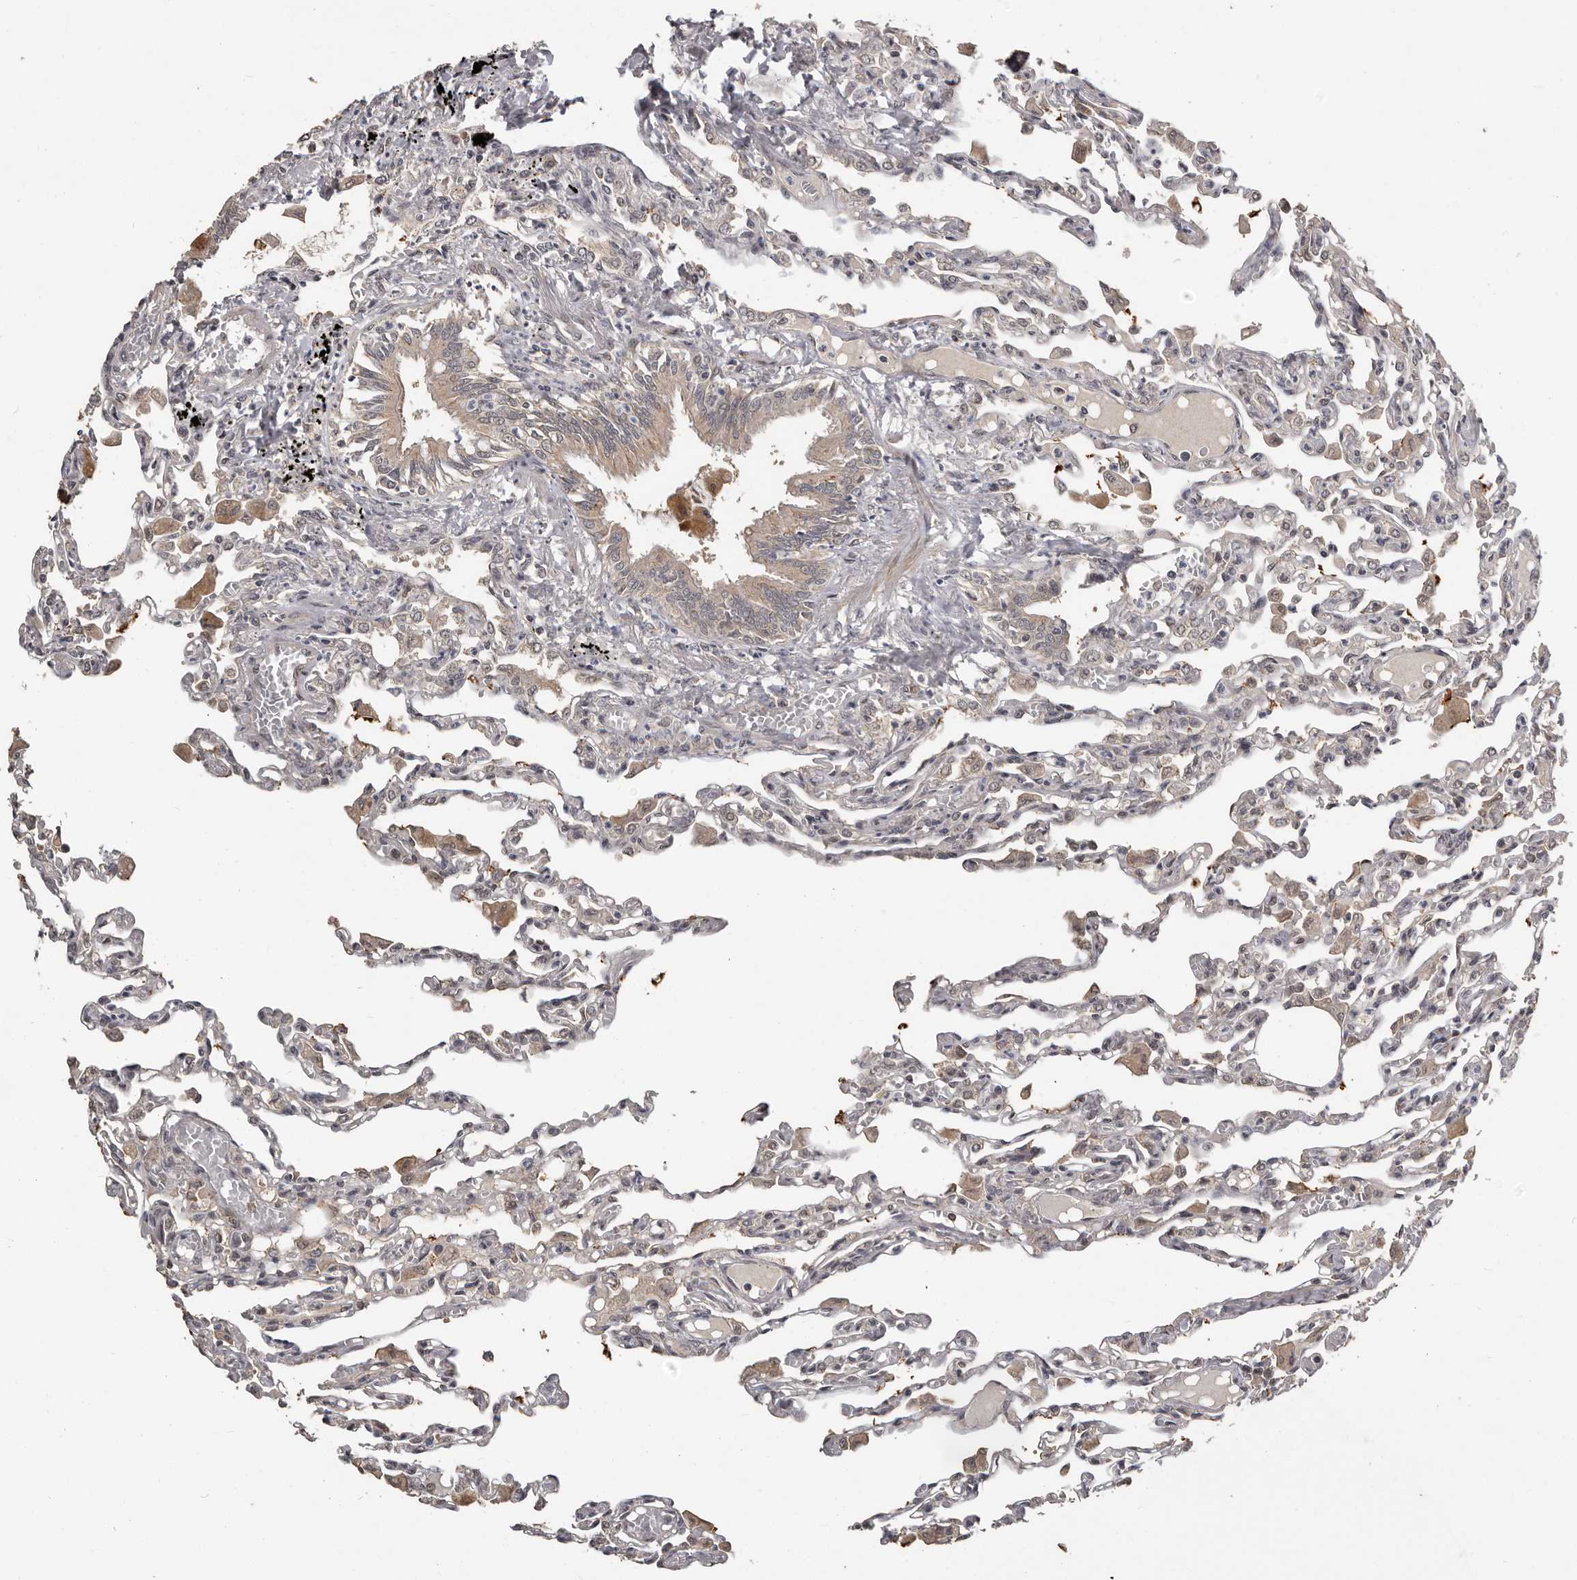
{"staining": {"intensity": "moderate", "quantity": "<25%", "location": "cytoplasmic/membranous"}, "tissue": "lung", "cell_type": "Alveolar cells", "image_type": "normal", "snomed": [{"axis": "morphology", "description": "Normal tissue, NOS"}, {"axis": "topography", "description": "Bronchus"}, {"axis": "topography", "description": "Lung"}], "caption": "An image showing moderate cytoplasmic/membranous staining in about <25% of alveolar cells in normal lung, as visualized by brown immunohistochemical staining.", "gene": "ZFP14", "patient": {"sex": "female", "age": 49}}